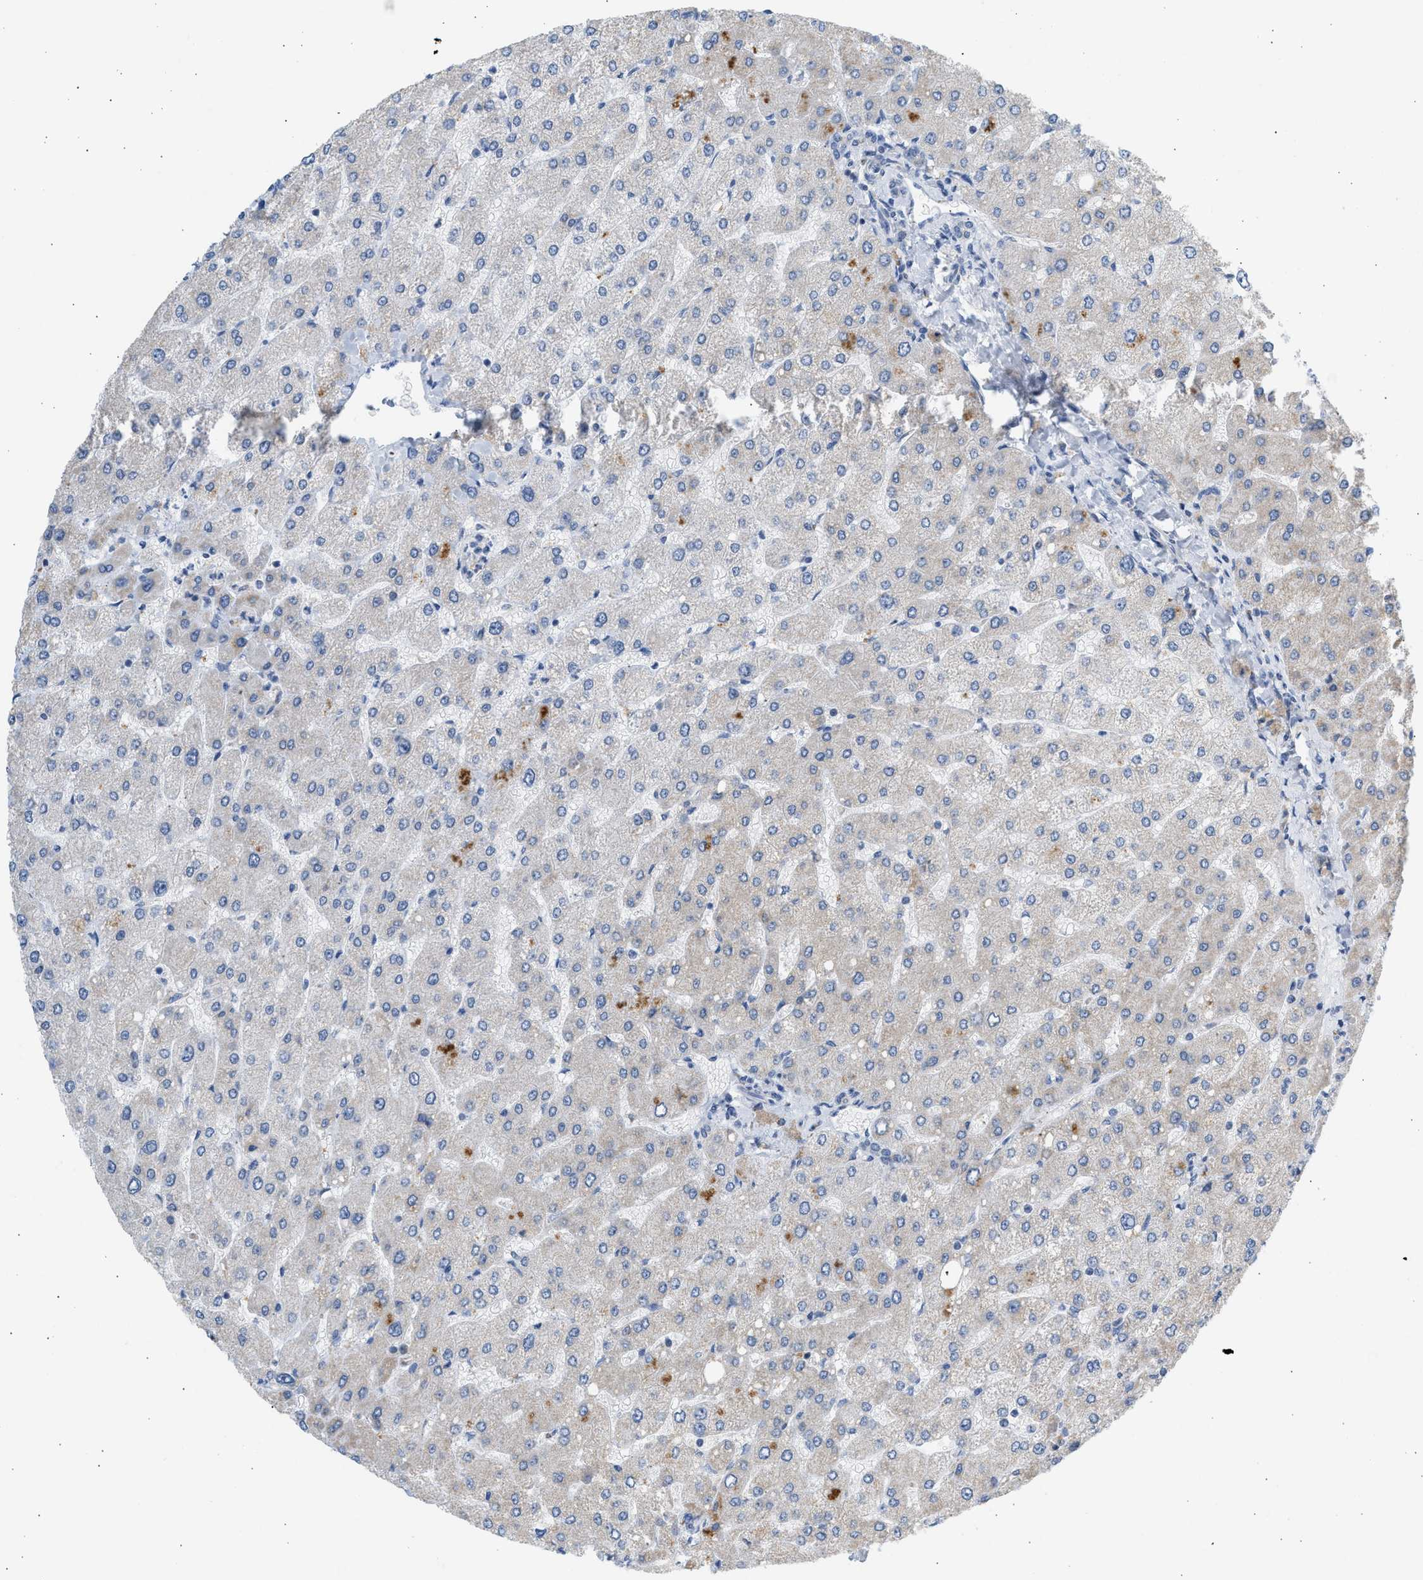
{"staining": {"intensity": "negative", "quantity": "none", "location": "none"}, "tissue": "liver", "cell_type": "Cholangiocytes", "image_type": "normal", "snomed": [{"axis": "morphology", "description": "Normal tissue, NOS"}, {"axis": "topography", "description": "Liver"}], "caption": "Photomicrograph shows no protein positivity in cholangiocytes of normal liver. Brightfield microscopy of immunohistochemistry stained with DAB (3,3'-diaminobenzidine) (brown) and hematoxylin (blue), captured at high magnification.", "gene": "NDUFS8", "patient": {"sex": "male", "age": 55}}